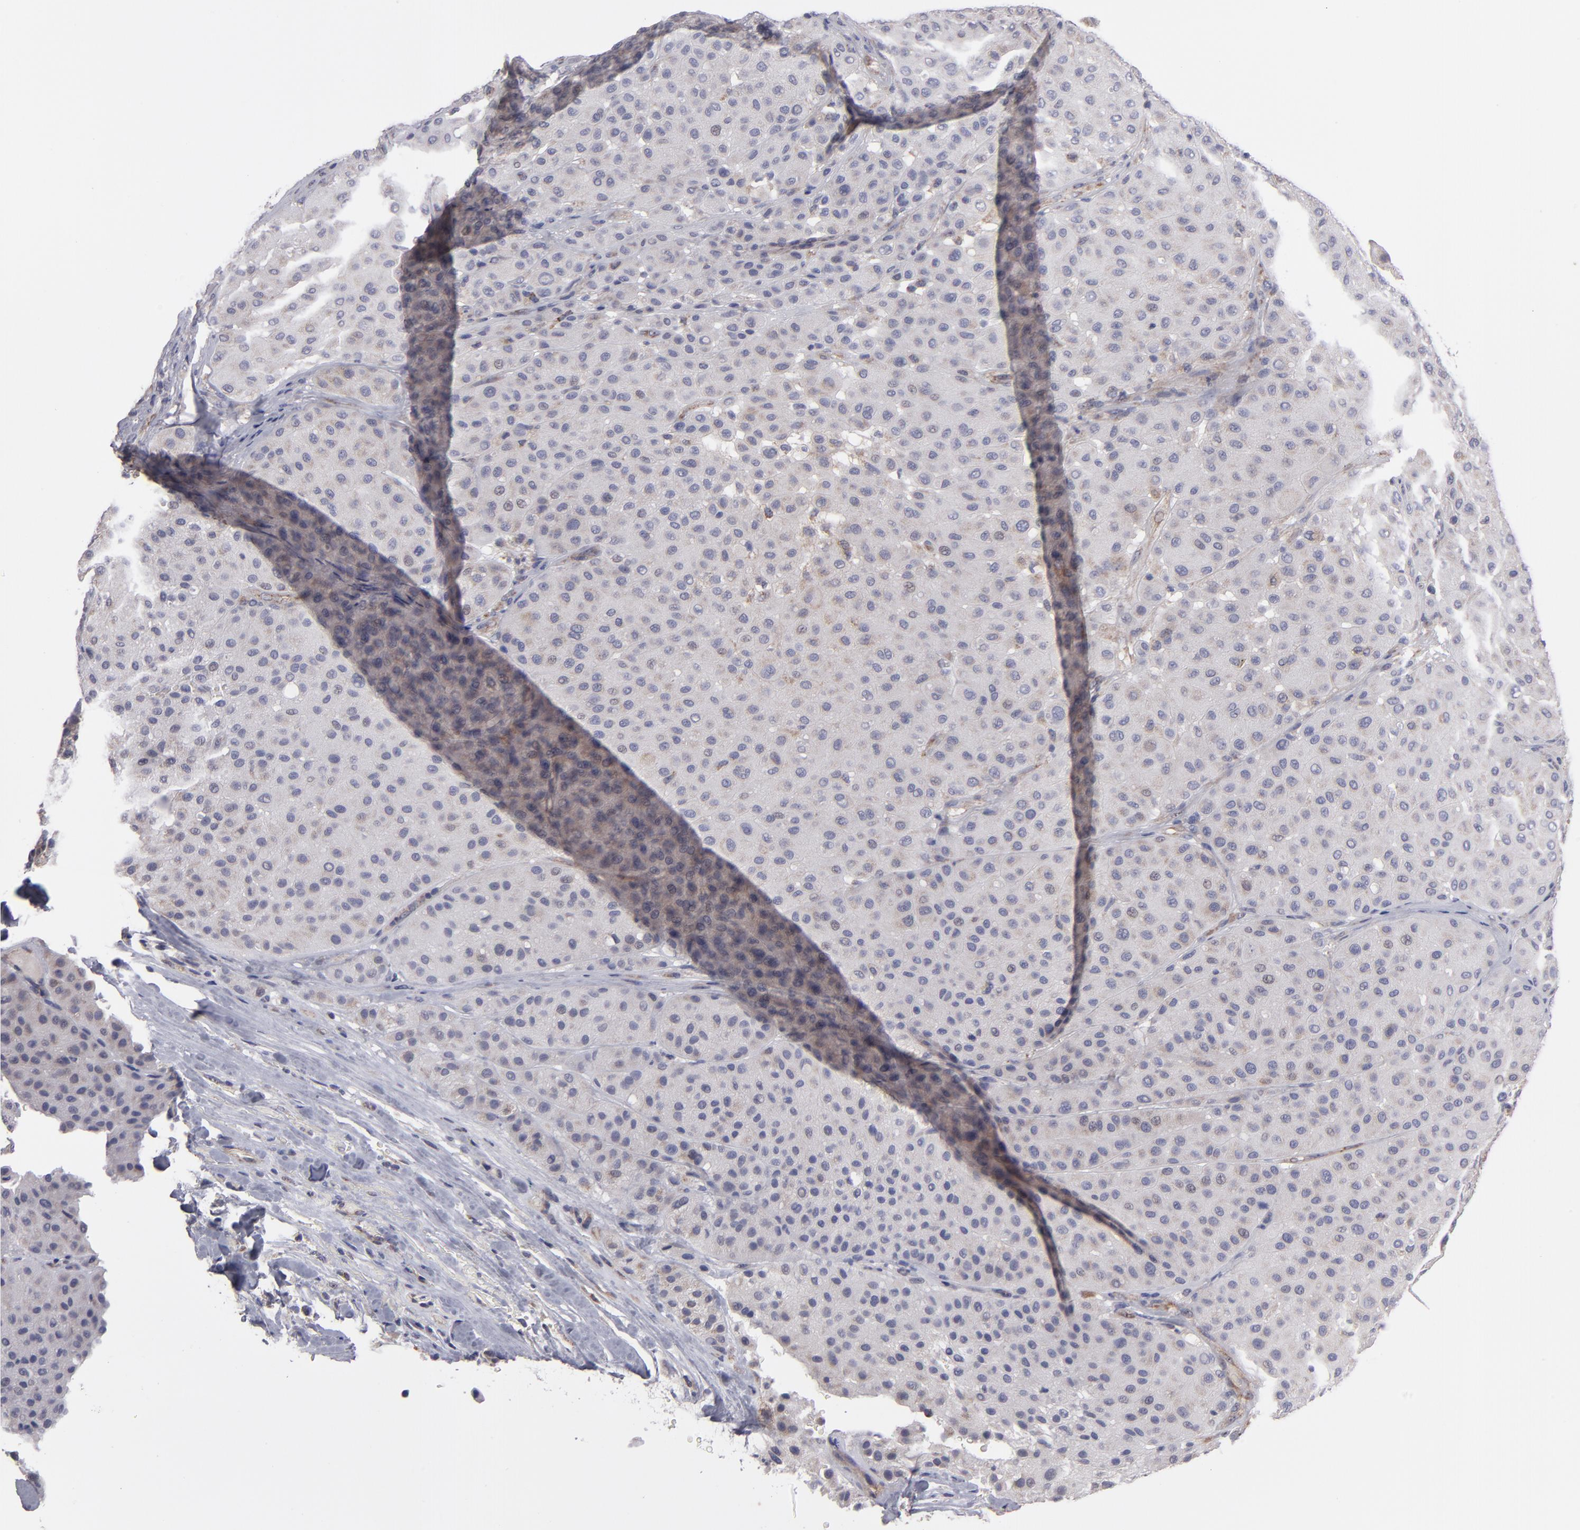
{"staining": {"intensity": "weak", "quantity": "25%-75%", "location": "cytoplasmic/membranous"}, "tissue": "melanoma", "cell_type": "Tumor cells", "image_type": "cancer", "snomed": [{"axis": "morphology", "description": "Normal tissue, NOS"}, {"axis": "morphology", "description": "Malignant melanoma, Metastatic site"}, {"axis": "topography", "description": "Skin"}], "caption": "Immunohistochemical staining of human malignant melanoma (metastatic site) shows low levels of weak cytoplasmic/membranous protein expression in about 25%-75% of tumor cells.", "gene": "HCCS", "patient": {"sex": "male", "age": 41}}